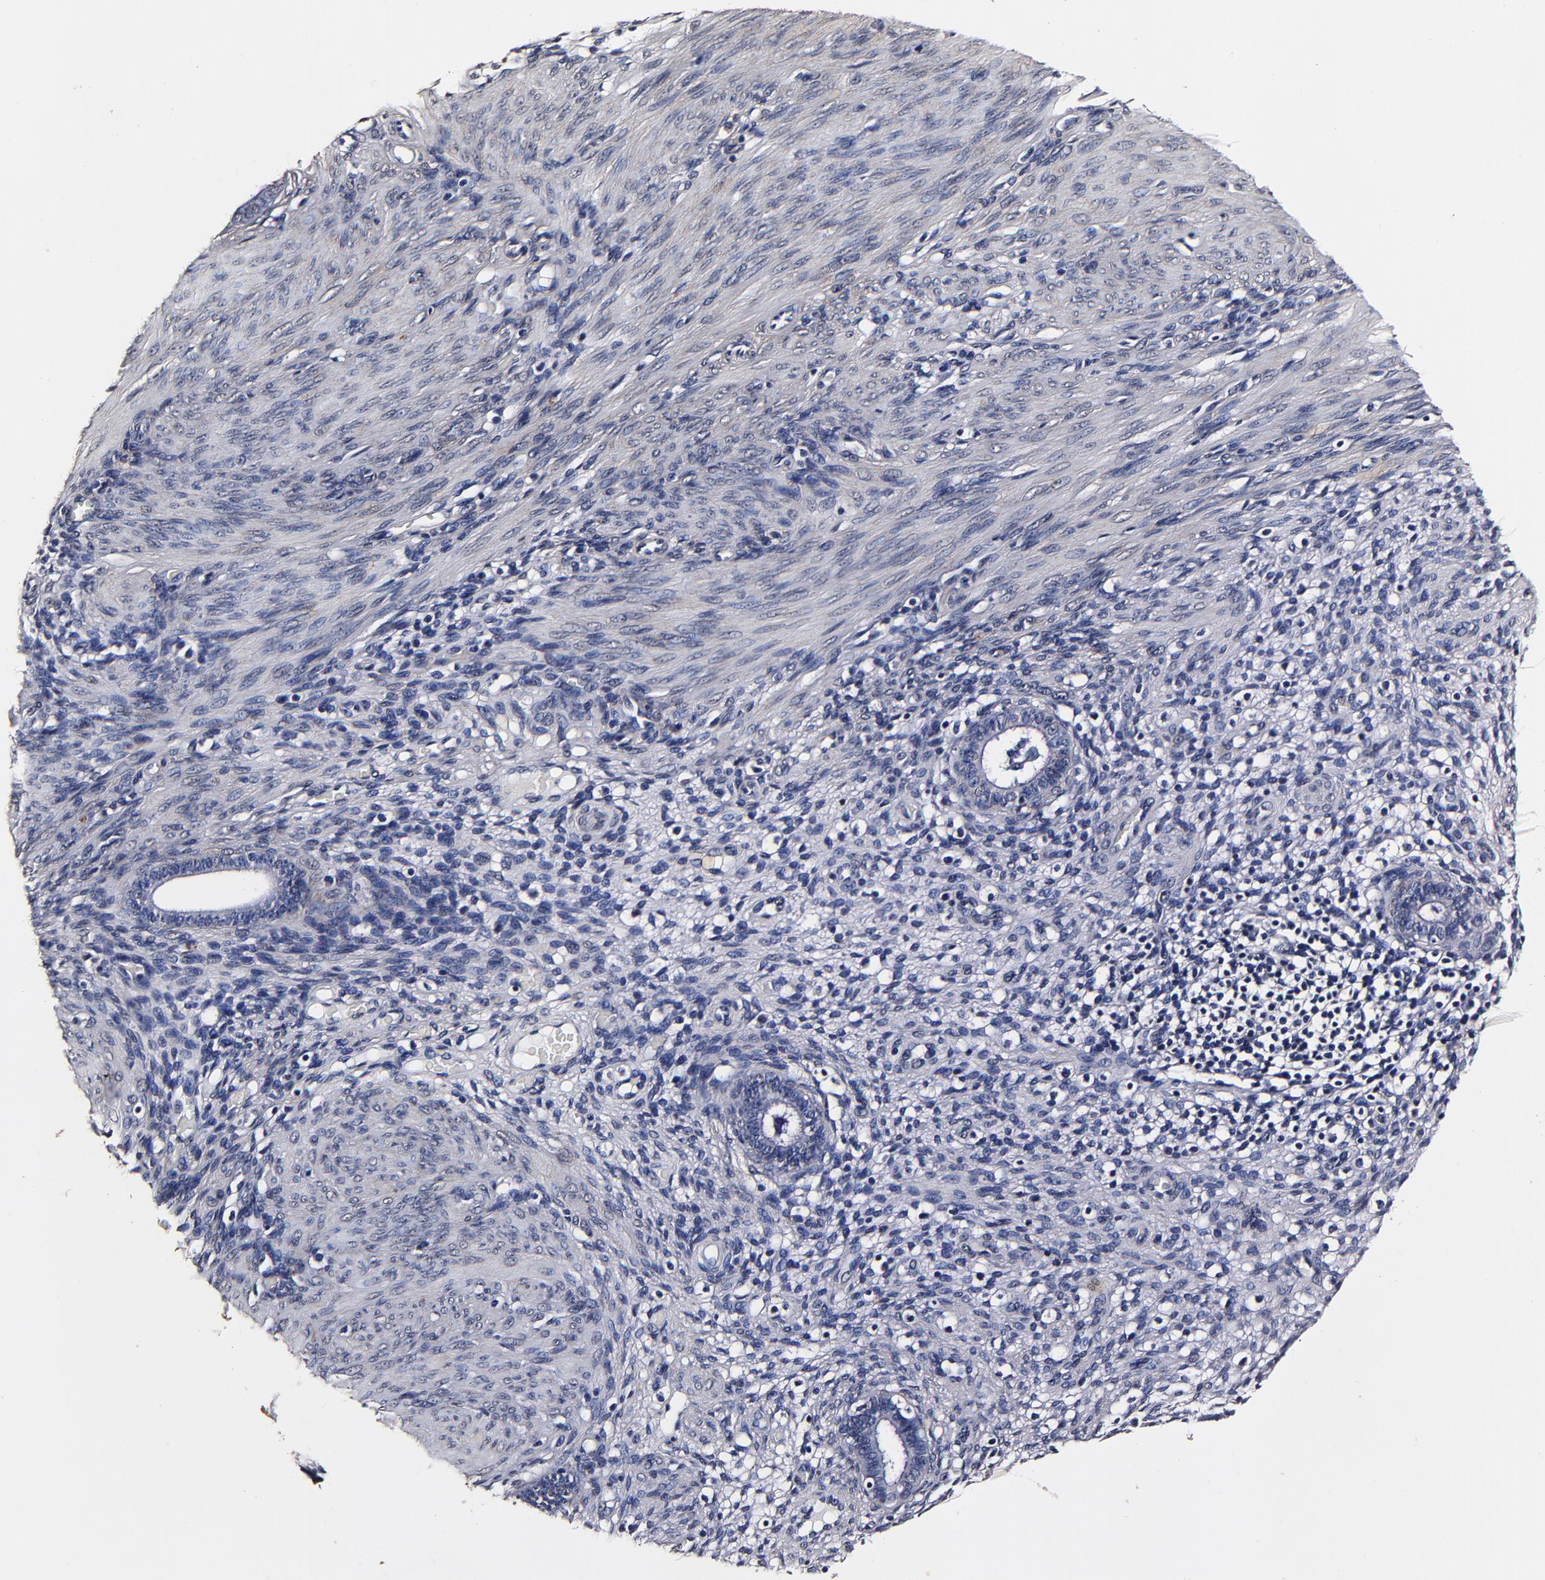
{"staining": {"intensity": "negative", "quantity": "none", "location": "none"}, "tissue": "endometrium", "cell_type": "Cells in endometrial stroma", "image_type": "normal", "snomed": [{"axis": "morphology", "description": "Normal tissue, NOS"}, {"axis": "topography", "description": "Endometrium"}], "caption": "Immunohistochemistry image of benign endometrium stained for a protein (brown), which displays no expression in cells in endometrial stroma. (DAB (3,3'-diaminobenzidine) IHC, high magnification).", "gene": "MMP15", "patient": {"sex": "female", "age": 72}}